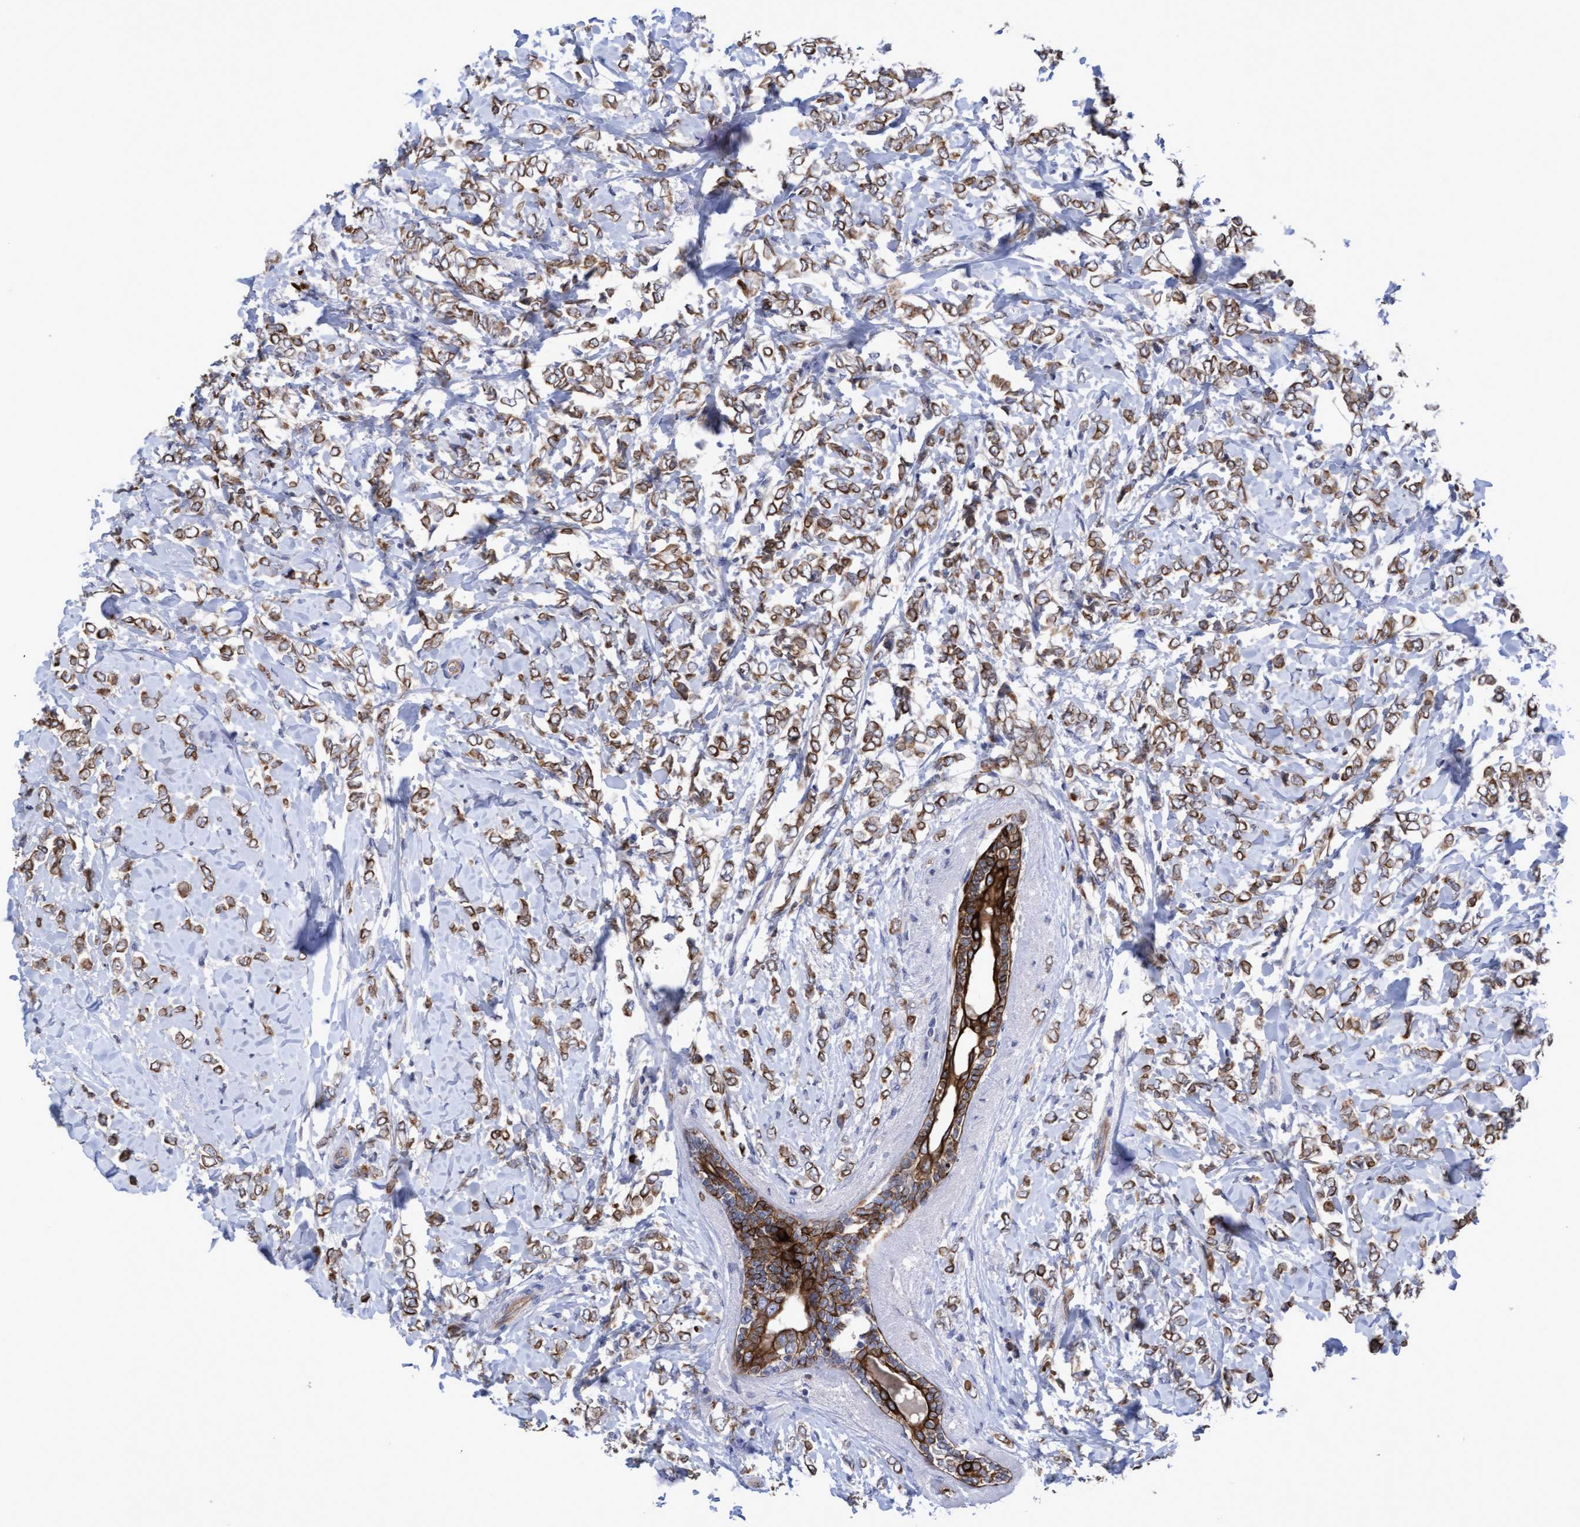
{"staining": {"intensity": "moderate", "quantity": ">75%", "location": "cytoplasmic/membranous"}, "tissue": "breast cancer", "cell_type": "Tumor cells", "image_type": "cancer", "snomed": [{"axis": "morphology", "description": "Normal tissue, NOS"}, {"axis": "morphology", "description": "Lobular carcinoma"}, {"axis": "topography", "description": "Breast"}], "caption": "Human breast cancer stained for a protein (brown) demonstrates moderate cytoplasmic/membranous positive staining in about >75% of tumor cells.", "gene": "KRT24", "patient": {"sex": "female", "age": 47}}